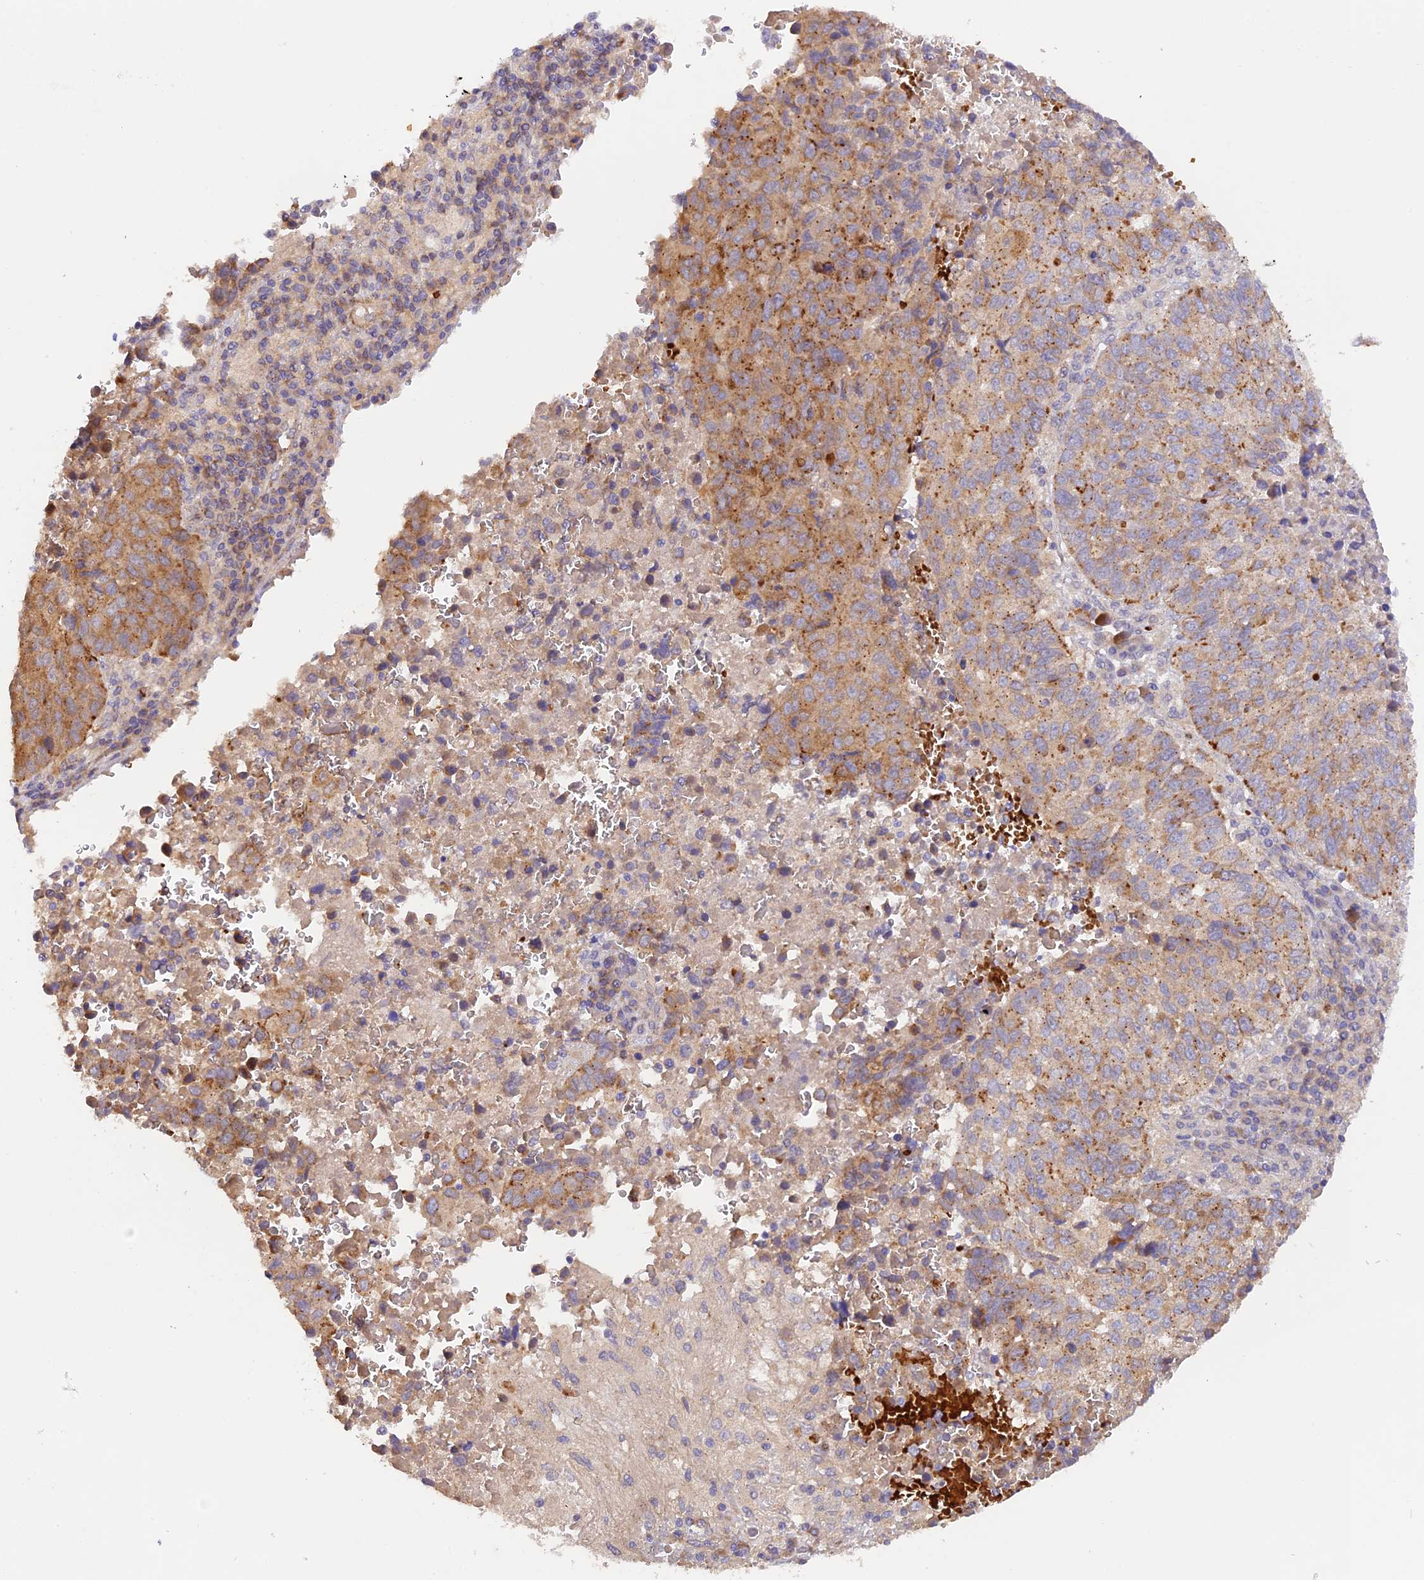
{"staining": {"intensity": "moderate", "quantity": ">75%", "location": "cytoplasmic/membranous"}, "tissue": "lung cancer", "cell_type": "Tumor cells", "image_type": "cancer", "snomed": [{"axis": "morphology", "description": "Squamous cell carcinoma, NOS"}, {"axis": "topography", "description": "Lung"}], "caption": "IHC image of neoplastic tissue: human lung squamous cell carcinoma stained using IHC displays medium levels of moderate protein expression localized specifically in the cytoplasmic/membranous of tumor cells, appearing as a cytoplasmic/membranous brown color.", "gene": "WDFY4", "patient": {"sex": "male", "age": 73}}